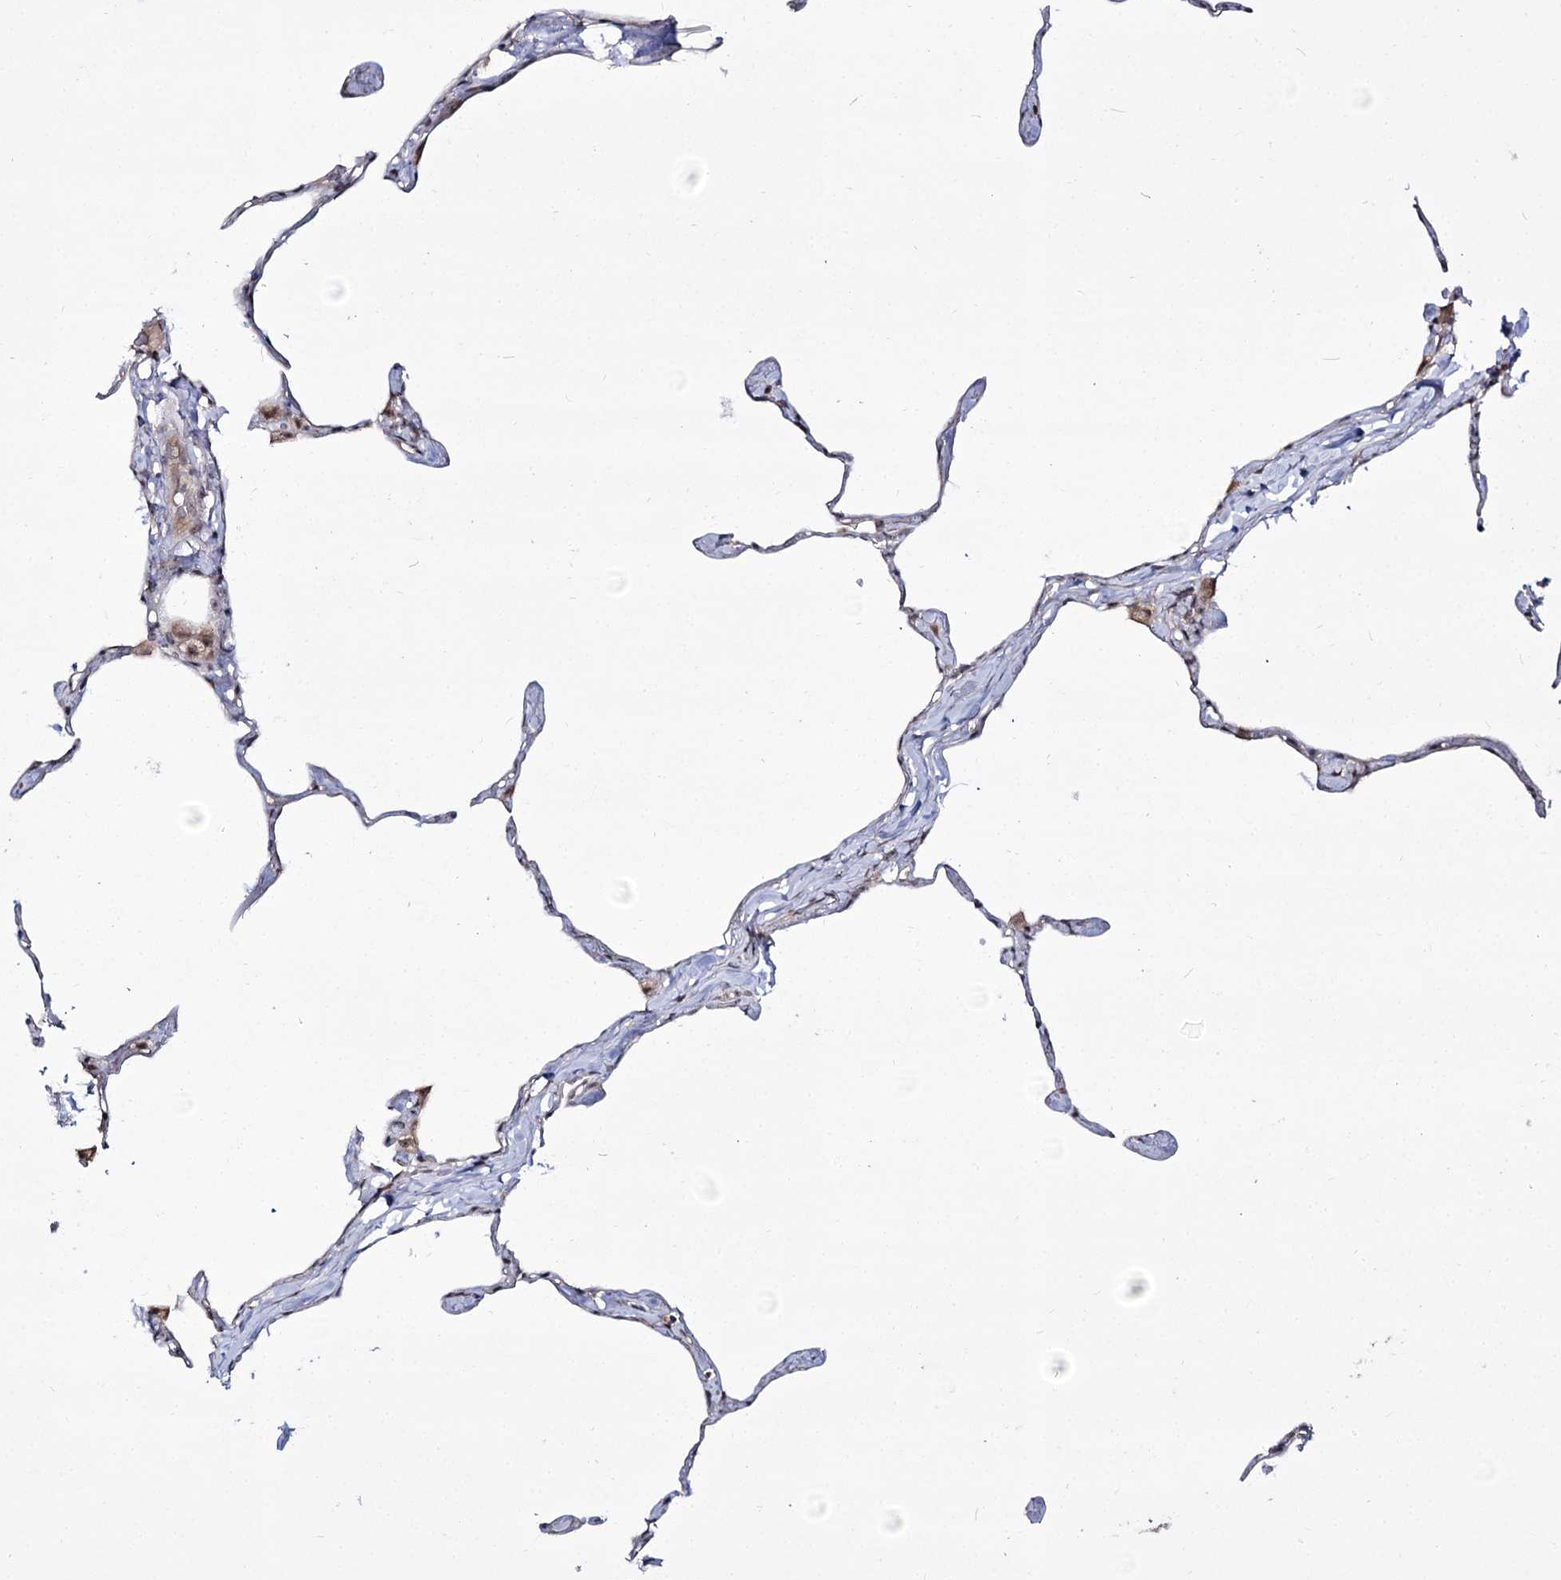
{"staining": {"intensity": "negative", "quantity": "none", "location": "none"}, "tissue": "lung", "cell_type": "Alveolar cells", "image_type": "normal", "snomed": [{"axis": "morphology", "description": "Normal tissue, NOS"}, {"axis": "topography", "description": "Lung"}], "caption": "The immunohistochemistry (IHC) image has no significant positivity in alveolar cells of lung. Nuclei are stained in blue.", "gene": "RRP9", "patient": {"sex": "male", "age": 65}}